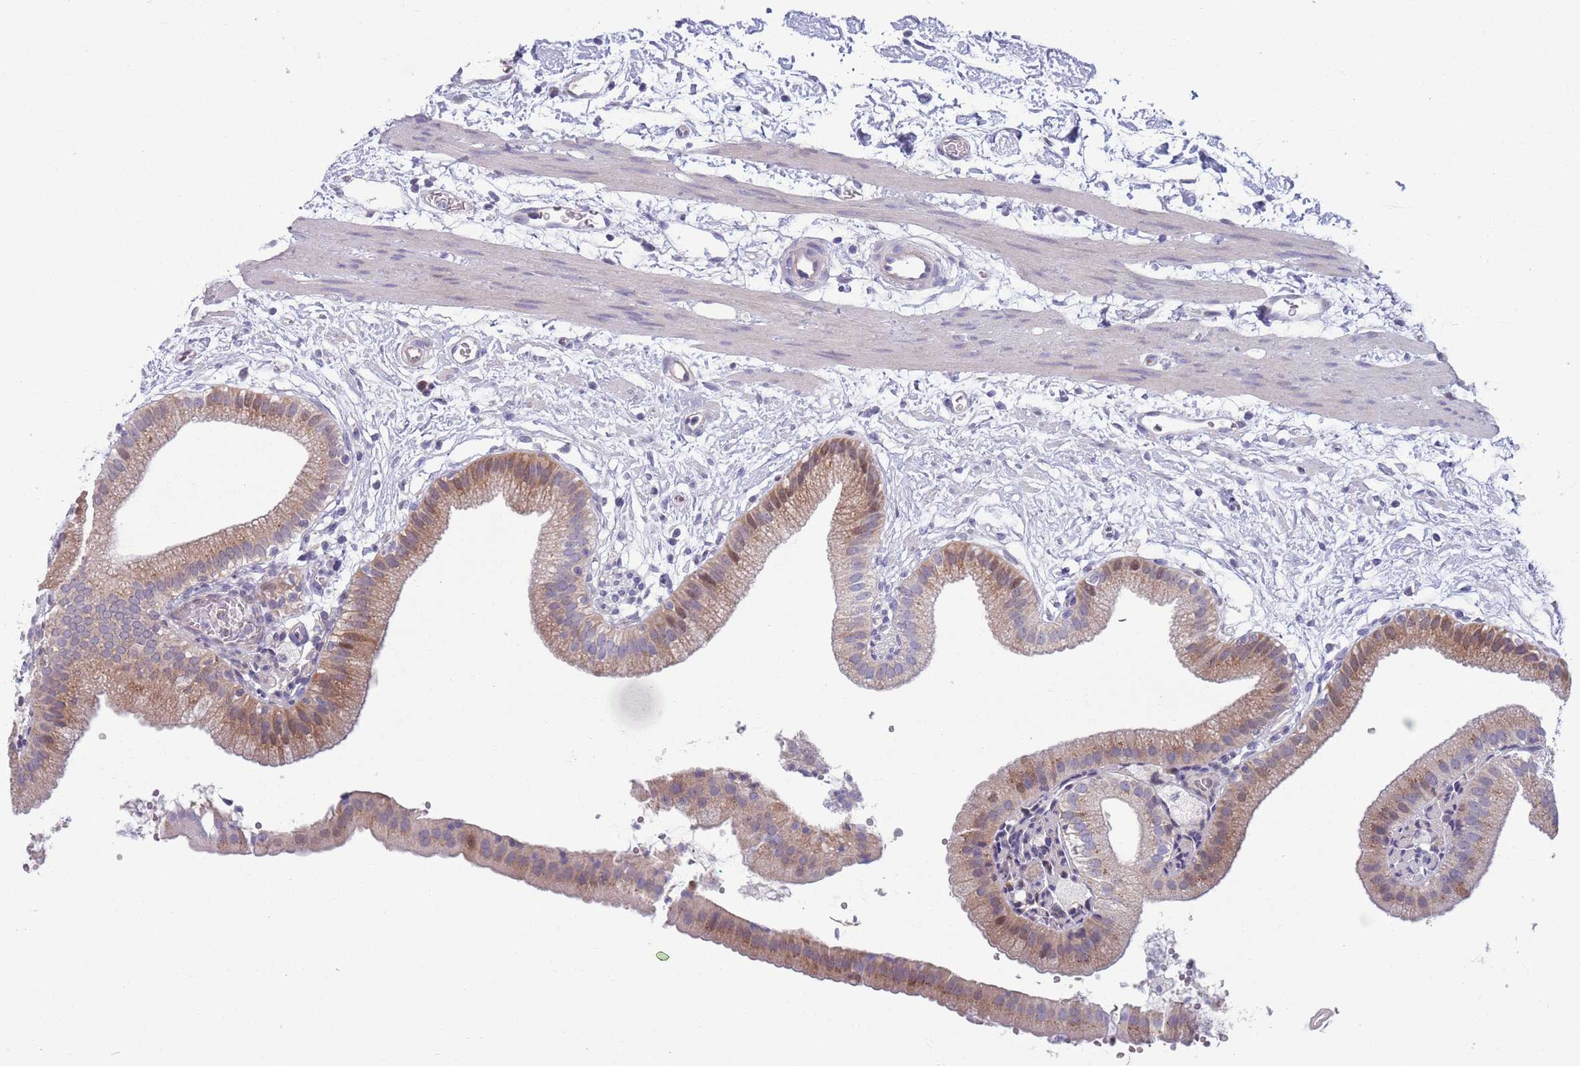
{"staining": {"intensity": "moderate", "quantity": "25%-75%", "location": "cytoplasmic/membranous,nuclear"}, "tissue": "gallbladder", "cell_type": "Glandular cells", "image_type": "normal", "snomed": [{"axis": "morphology", "description": "Normal tissue, NOS"}, {"axis": "topography", "description": "Gallbladder"}], "caption": "Protein expression analysis of normal gallbladder reveals moderate cytoplasmic/membranous,nuclear expression in about 25%-75% of glandular cells. (Brightfield microscopy of DAB IHC at high magnification).", "gene": "CLNS1A", "patient": {"sex": "male", "age": 55}}